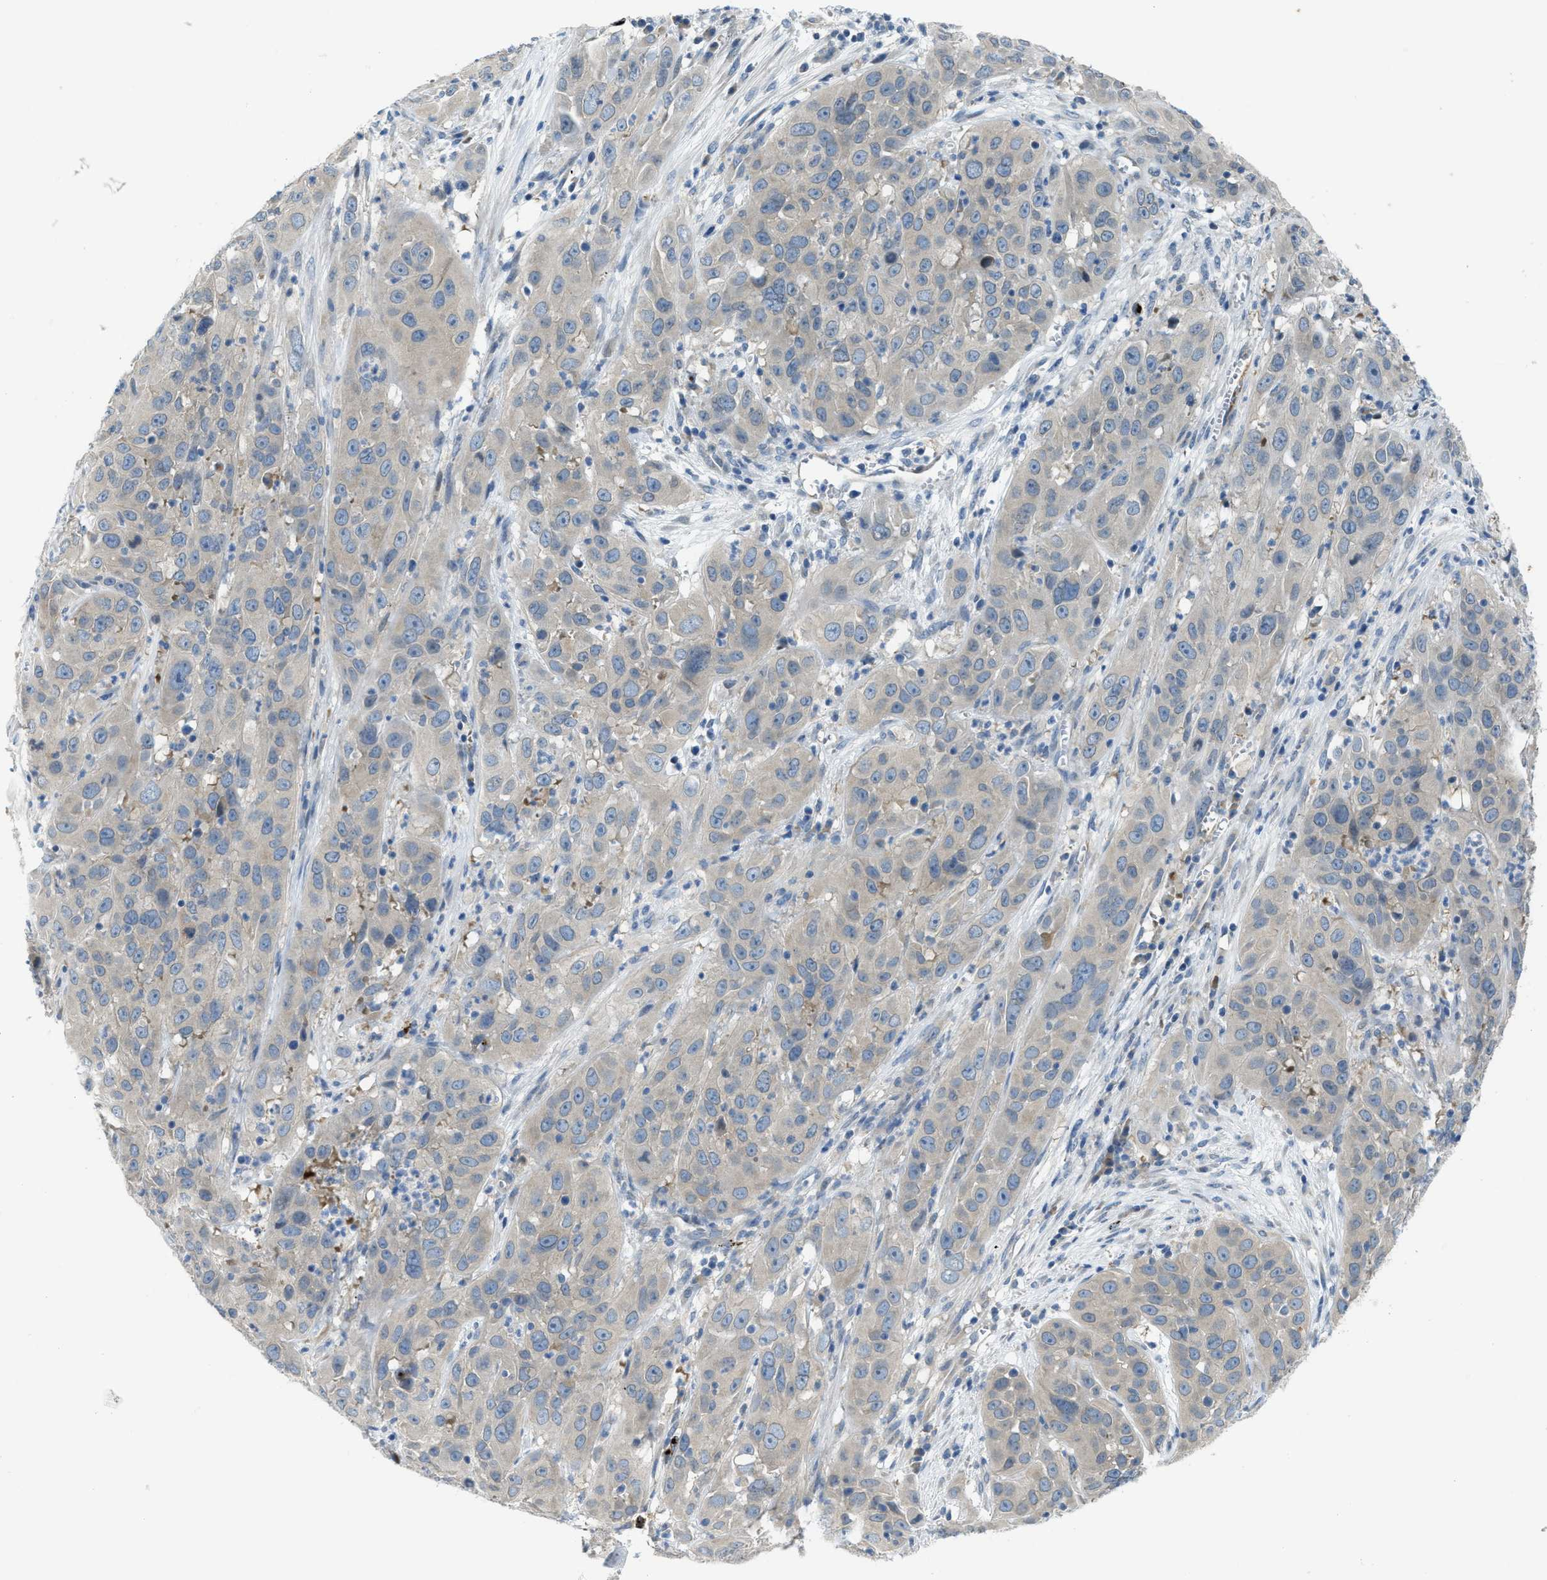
{"staining": {"intensity": "negative", "quantity": "none", "location": "none"}, "tissue": "cervical cancer", "cell_type": "Tumor cells", "image_type": "cancer", "snomed": [{"axis": "morphology", "description": "Squamous cell carcinoma, NOS"}, {"axis": "topography", "description": "Cervix"}], "caption": "Human cervical cancer (squamous cell carcinoma) stained for a protein using immunohistochemistry shows no staining in tumor cells.", "gene": "KLHDC10", "patient": {"sex": "female", "age": 32}}